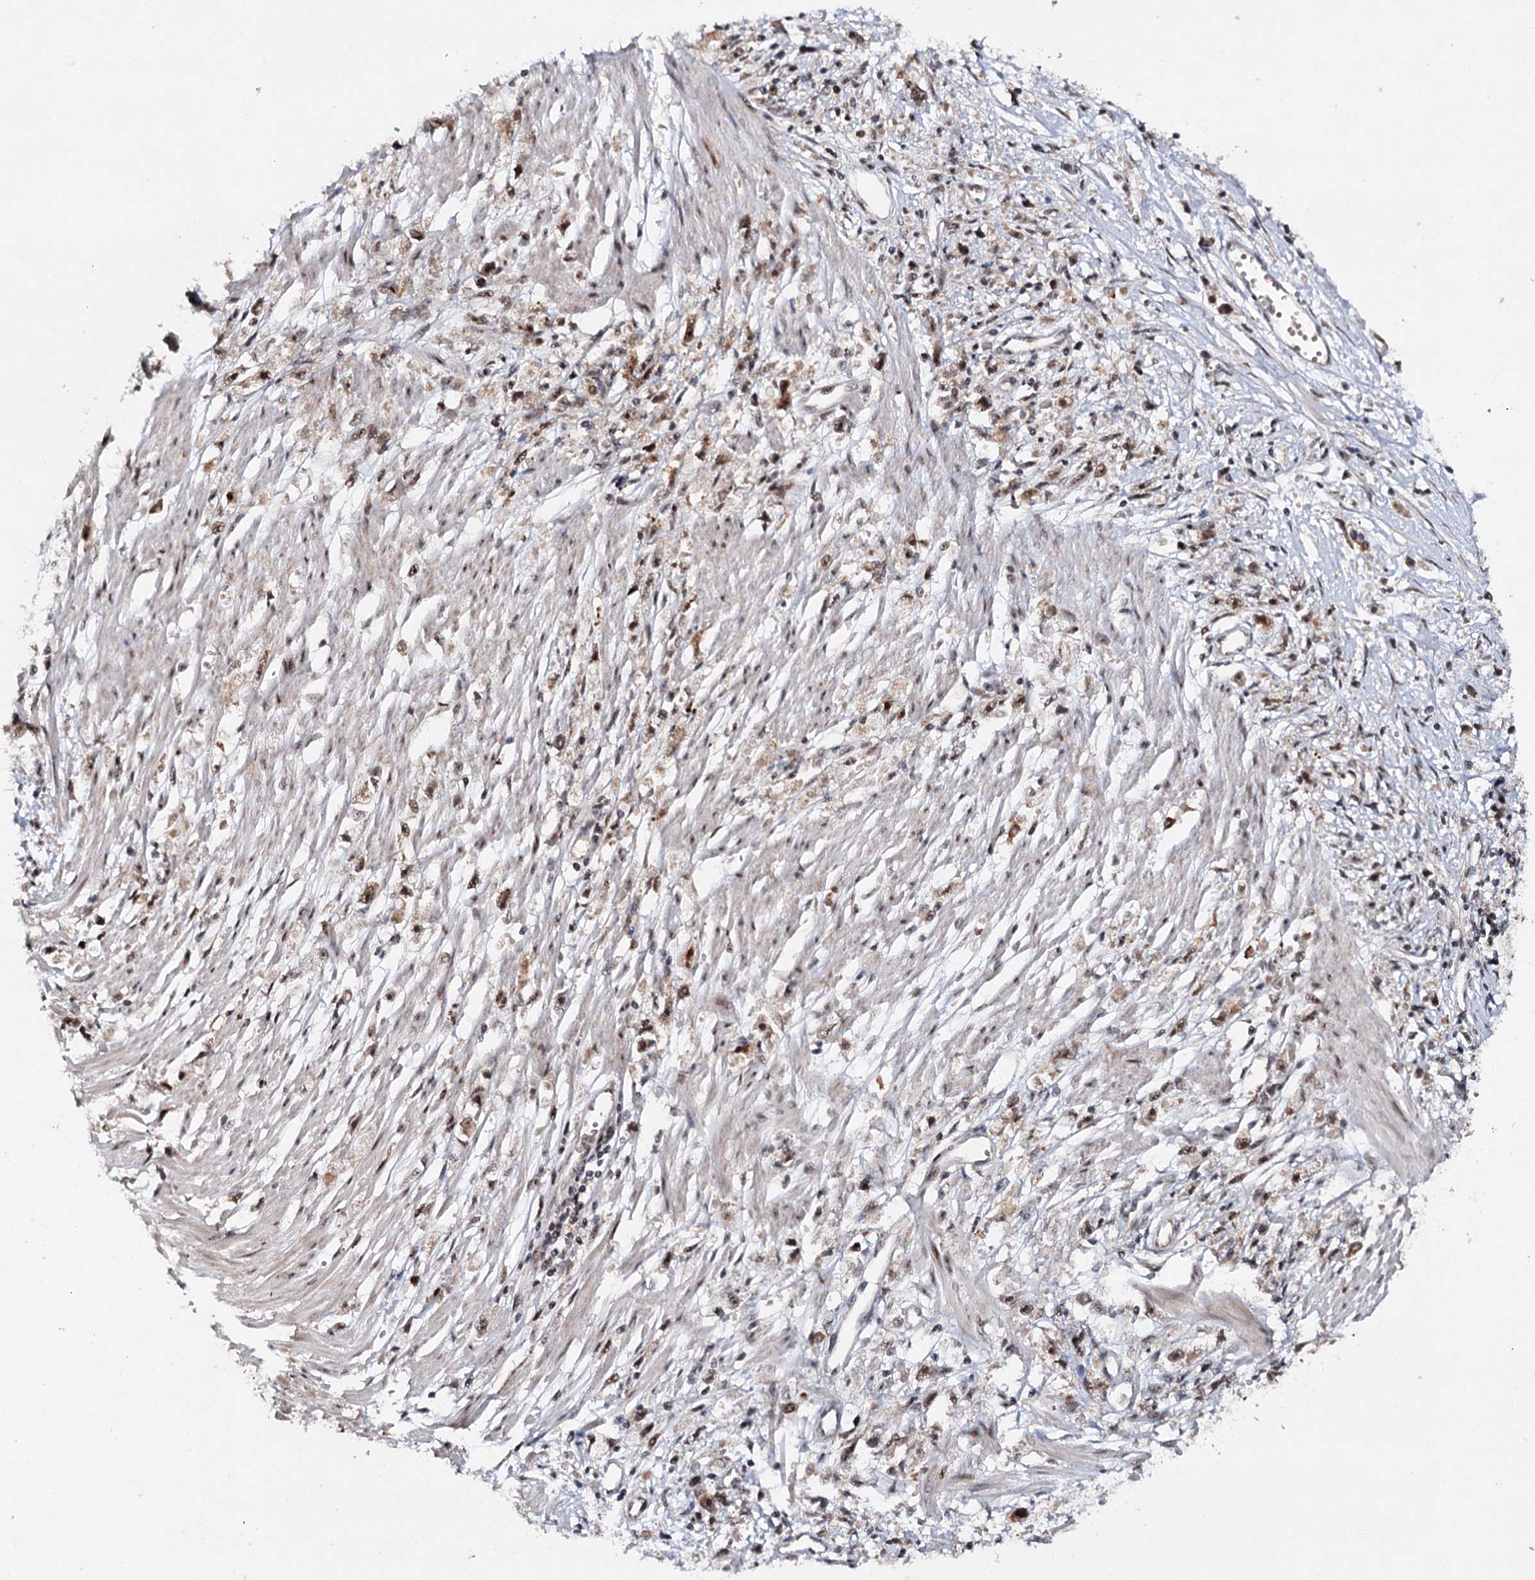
{"staining": {"intensity": "moderate", "quantity": ">75%", "location": "nuclear"}, "tissue": "stomach cancer", "cell_type": "Tumor cells", "image_type": "cancer", "snomed": [{"axis": "morphology", "description": "Adenocarcinoma, NOS"}, {"axis": "topography", "description": "Stomach"}], "caption": "High-magnification brightfield microscopy of adenocarcinoma (stomach) stained with DAB (3,3'-diaminobenzidine) (brown) and counterstained with hematoxylin (blue). tumor cells exhibit moderate nuclear positivity is seen in approximately>75% of cells.", "gene": "BUD13", "patient": {"sex": "female", "age": 59}}